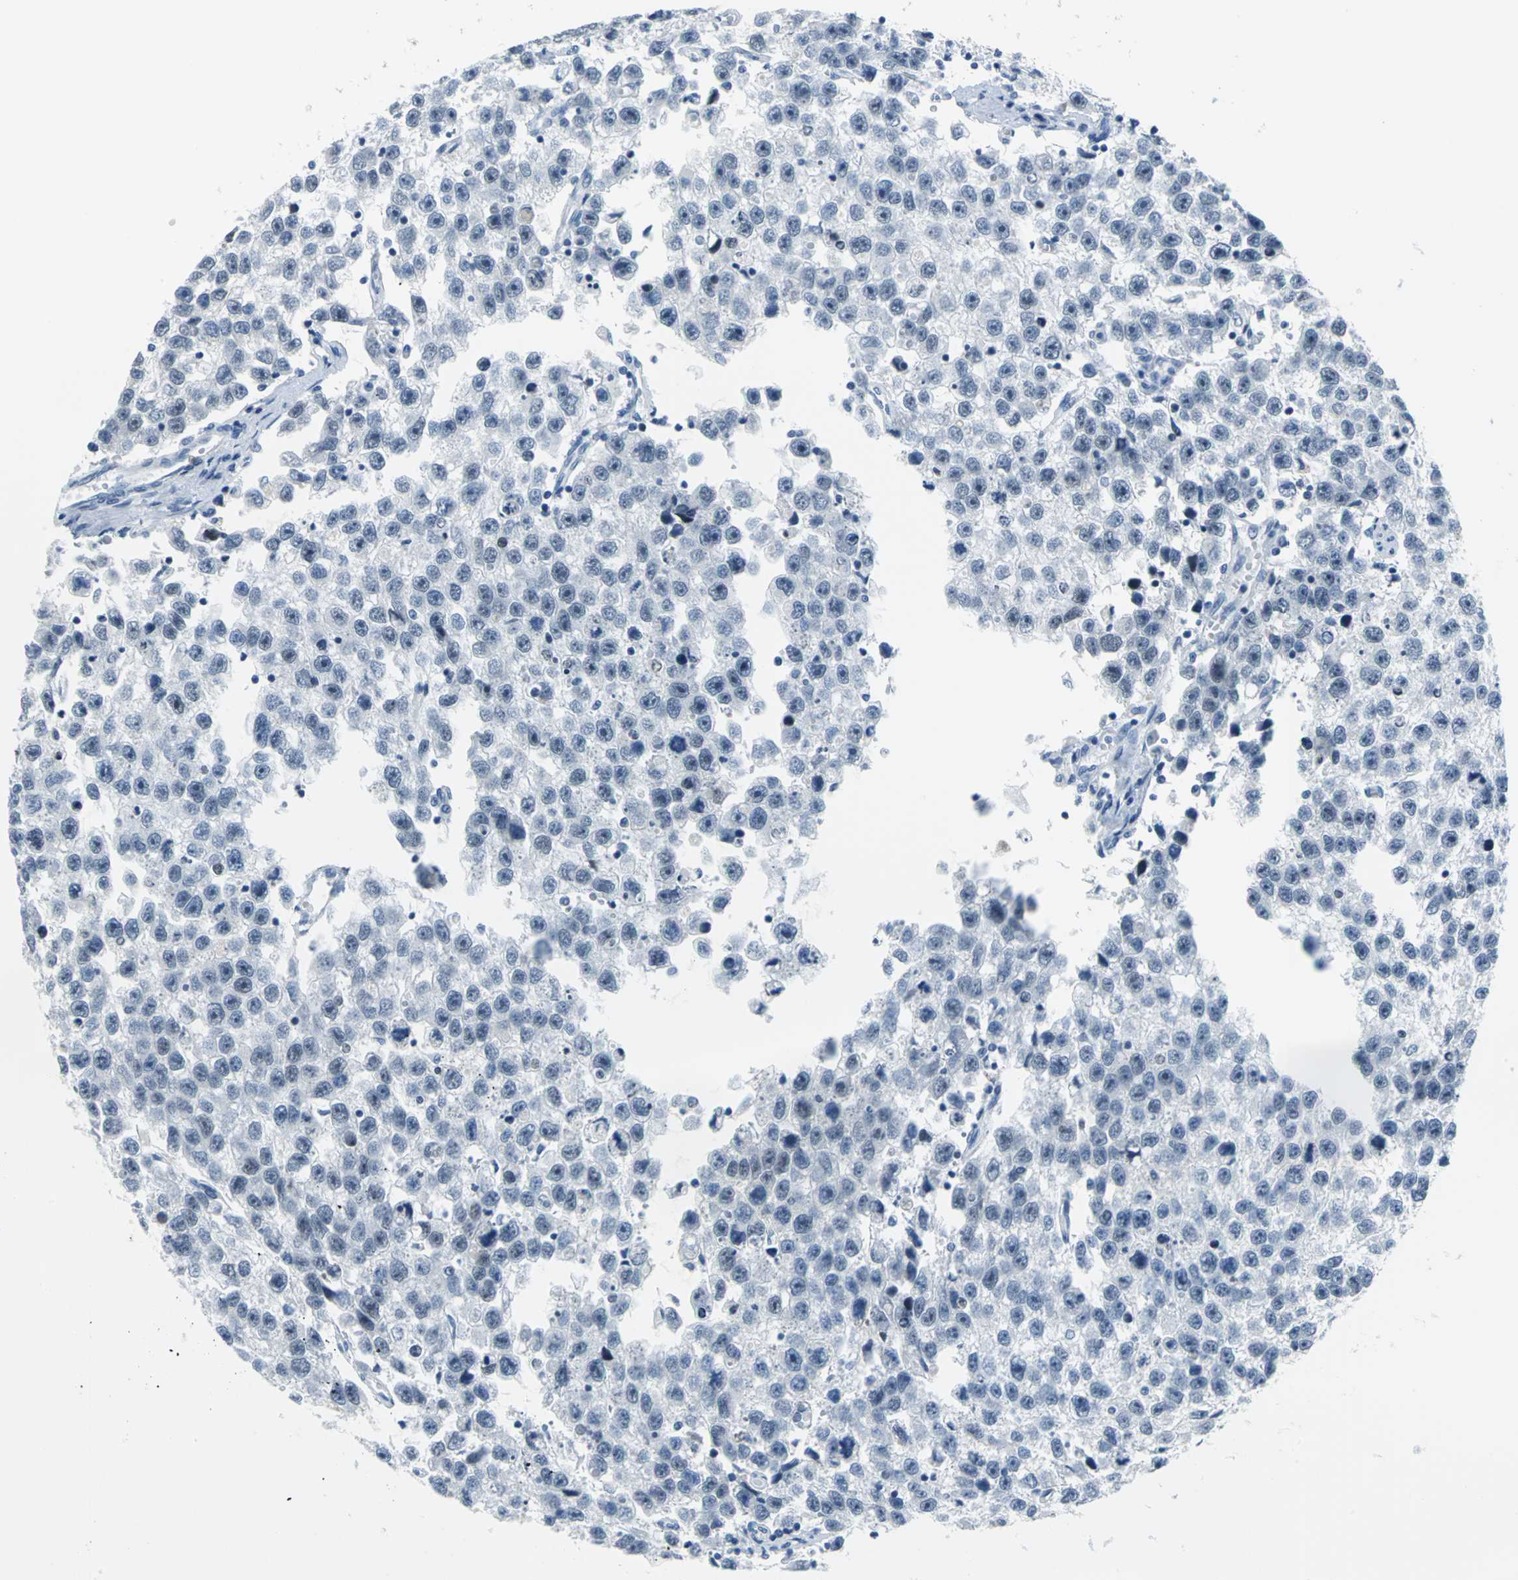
{"staining": {"intensity": "weak", "quantity": "<25%", "location": "nuclear"}, "tissue": "testis cancer", "cell_type": "Tumor cells", "image_type": "cancer", "snomed": [{"axis": "morphology", "description": "Seminoma, NOS"}, {"axis": "topography", "description": "Testis"}], "caption": "Immunohistochemical staining of human seminoma (testis) displays no significant staining in tumor cells.", "gene": "MCM3", "patient": {"sex": "male", "age": 33}}